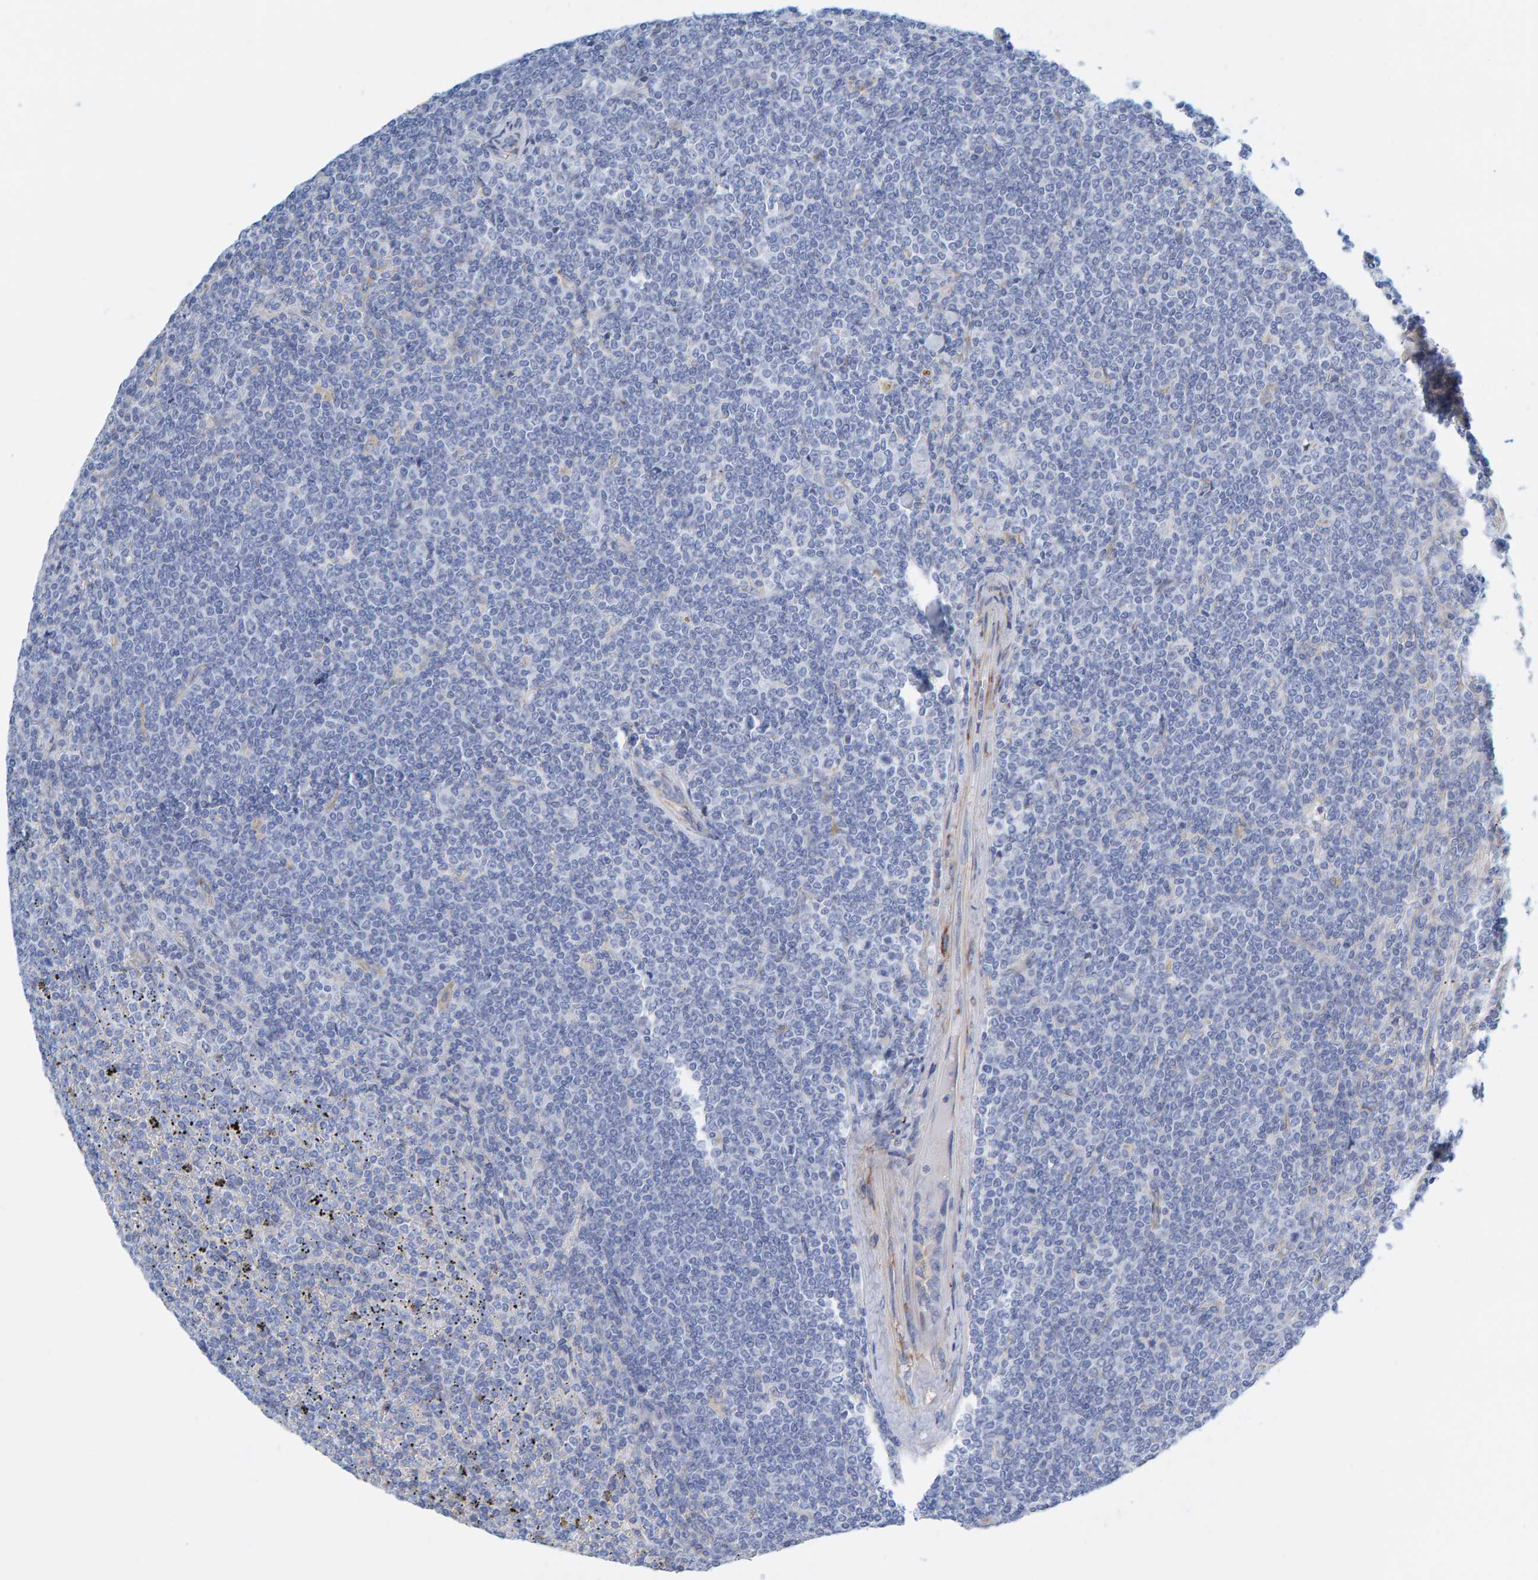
{"staining": {"intensity": "negative", "quantity": "none", "location": "none"}, "tissue": "lymphoma", "cell_type": "Tumor cells", "image_type": "cancer", "snomed": [{"axis": "morphology", "description": "Malignant lymphoma, non-Hodgkin's type, Low grade"}, {"axis": "topography", "description": "Spleen"}], "caption": "Immunohistochemistry of human lymphoma demonstrates no expression in tumor cells.", "gene": "MAP1B", "patient": {"sex": "female", "age": 19}}